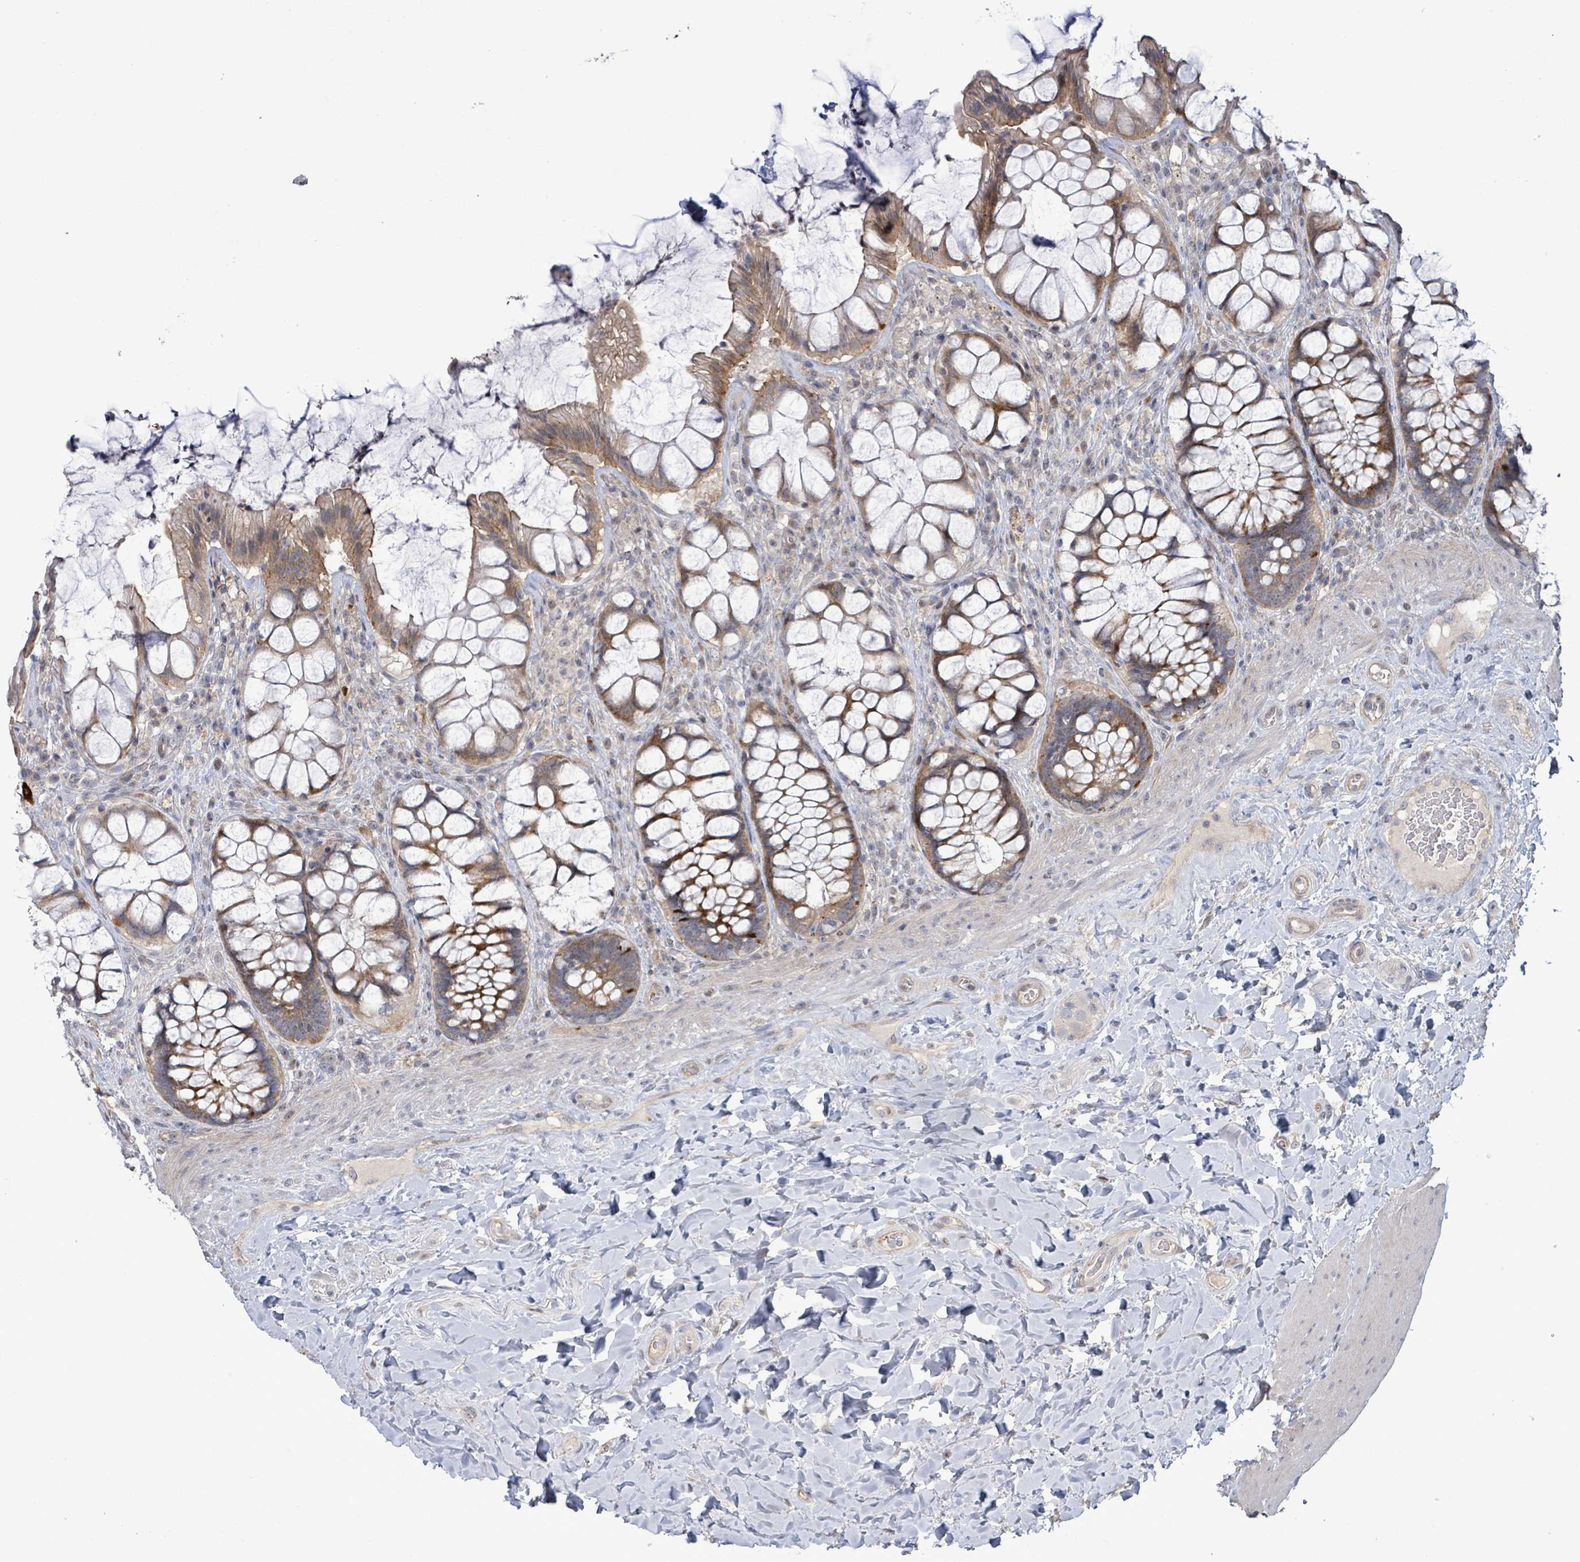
{"staining": {"intensity": "moderate", "quantity": "25%-75%", "location": "cytoplasmic/membranous"}, "tissue": "rectum", "cell_type": "Glandular cells", "image_type": "normal", "snomed": [{"axis": "morphology", "description": "Normal tissue, NOS"}, {"axis": "topography", "description": "Rectum"}], "caption": "Protein positivity by IHC displays moderate cytoplasmic/membranous staining in approximately 25%-75% of glandular cells in benign rectum. (Brightfield microscopy of DAB IHC at high magnification).", "gene": "LILRA4", "patient": {"sex": "female", "age": 58}}